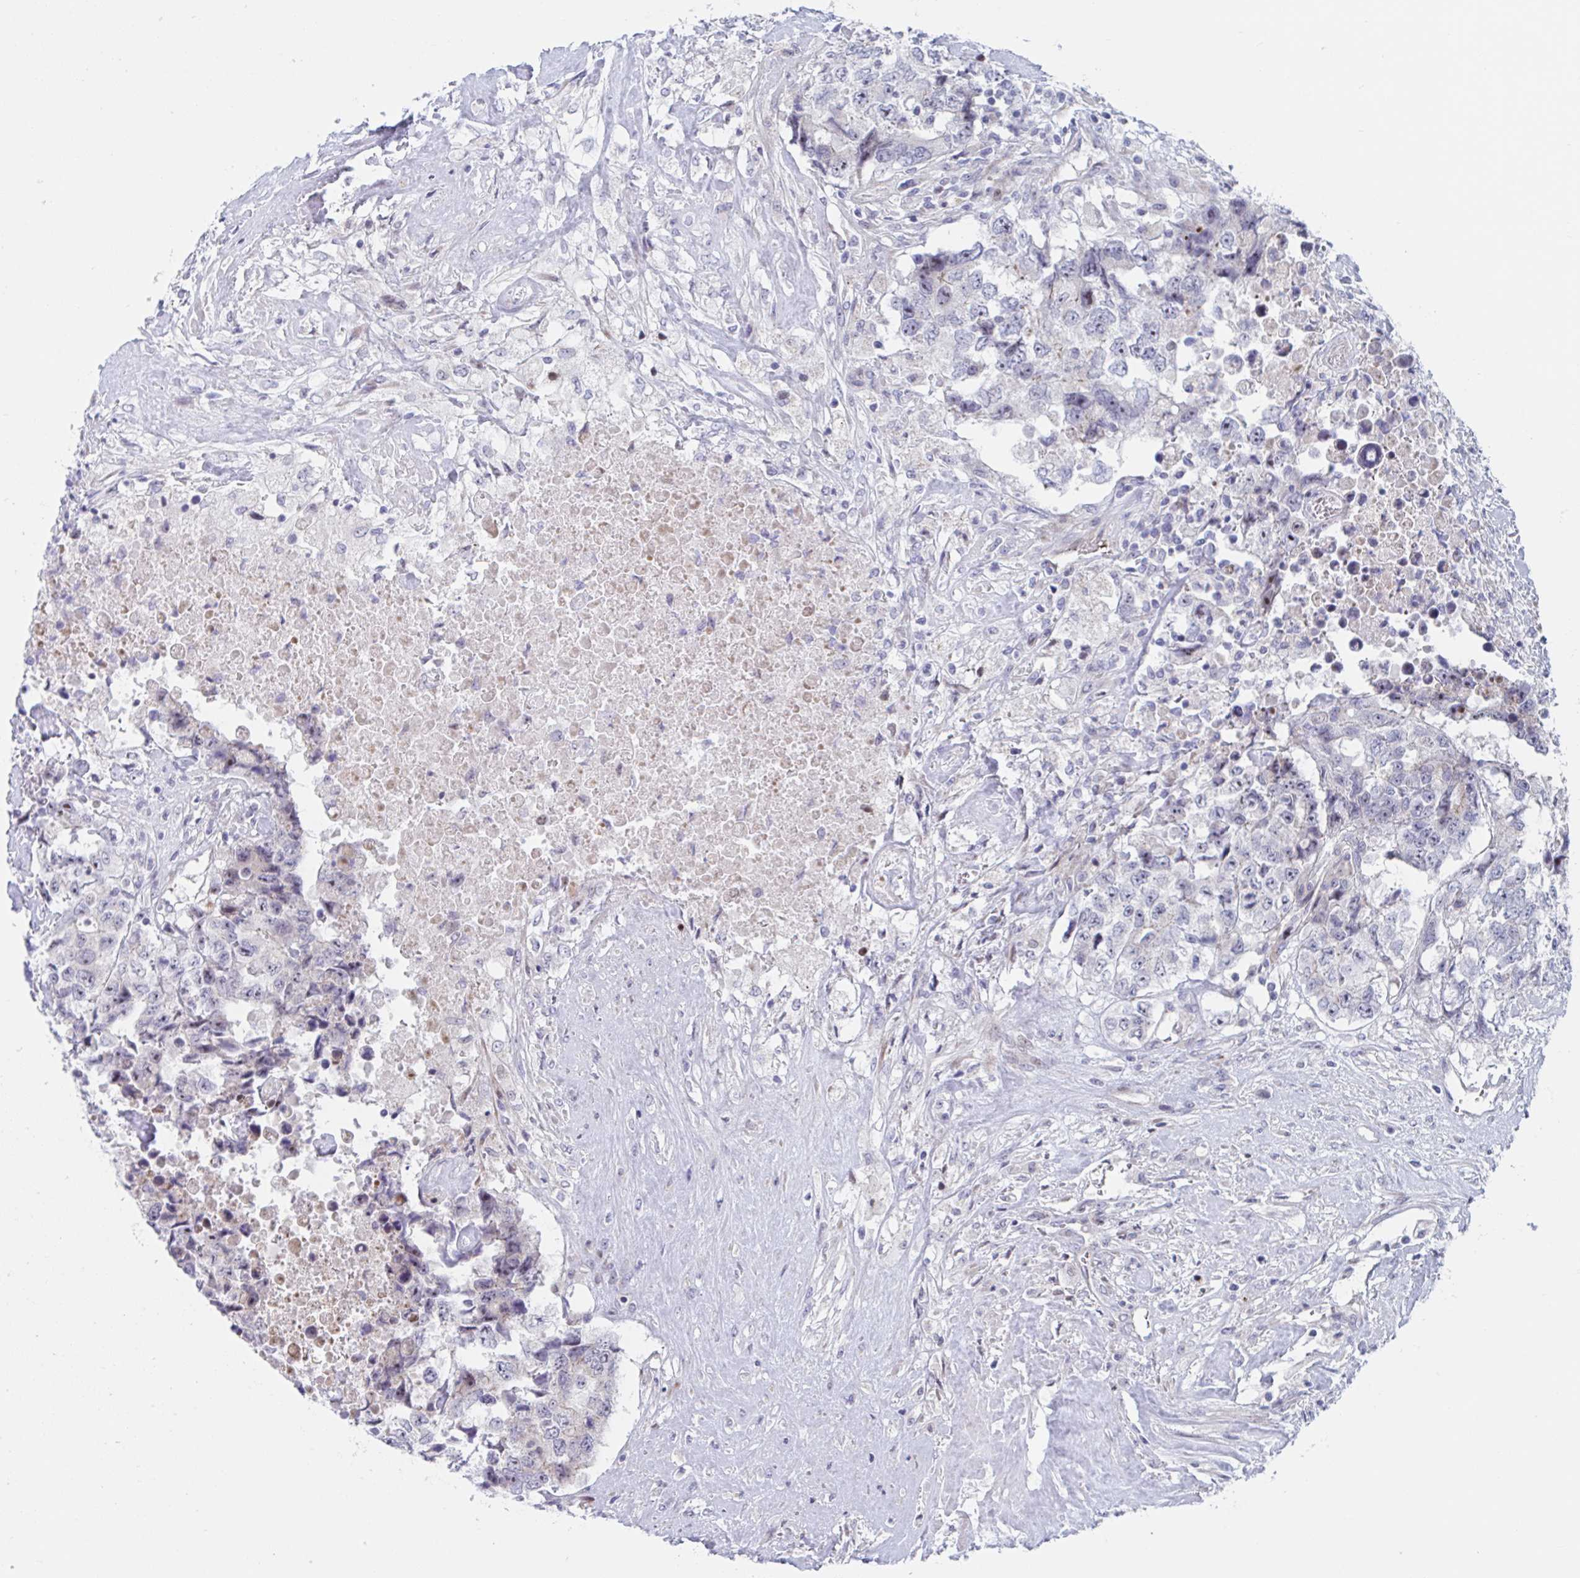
{"staining": {"intensity": "negative", "quantity": "none", "location": "none"}, "tissue": "testis cancer", "cell_type": "Tumor cells", "image_type": "cancer", "snomed": [{"axis": "morphology", "description": "Carcinoma, Embryonal, NOS"}, {"axis": "topography", "description": "Testis"}], "caption": "Immunohistochemistry (IHC) histopathology image of neoplastic tissue: testis cancer stained with DAB (3,3'-diaminobenzidine) reveals no significant protein staining in tumor cells.", "gene": "DUXA", "patient": {"sex": "male", "age": 24}}